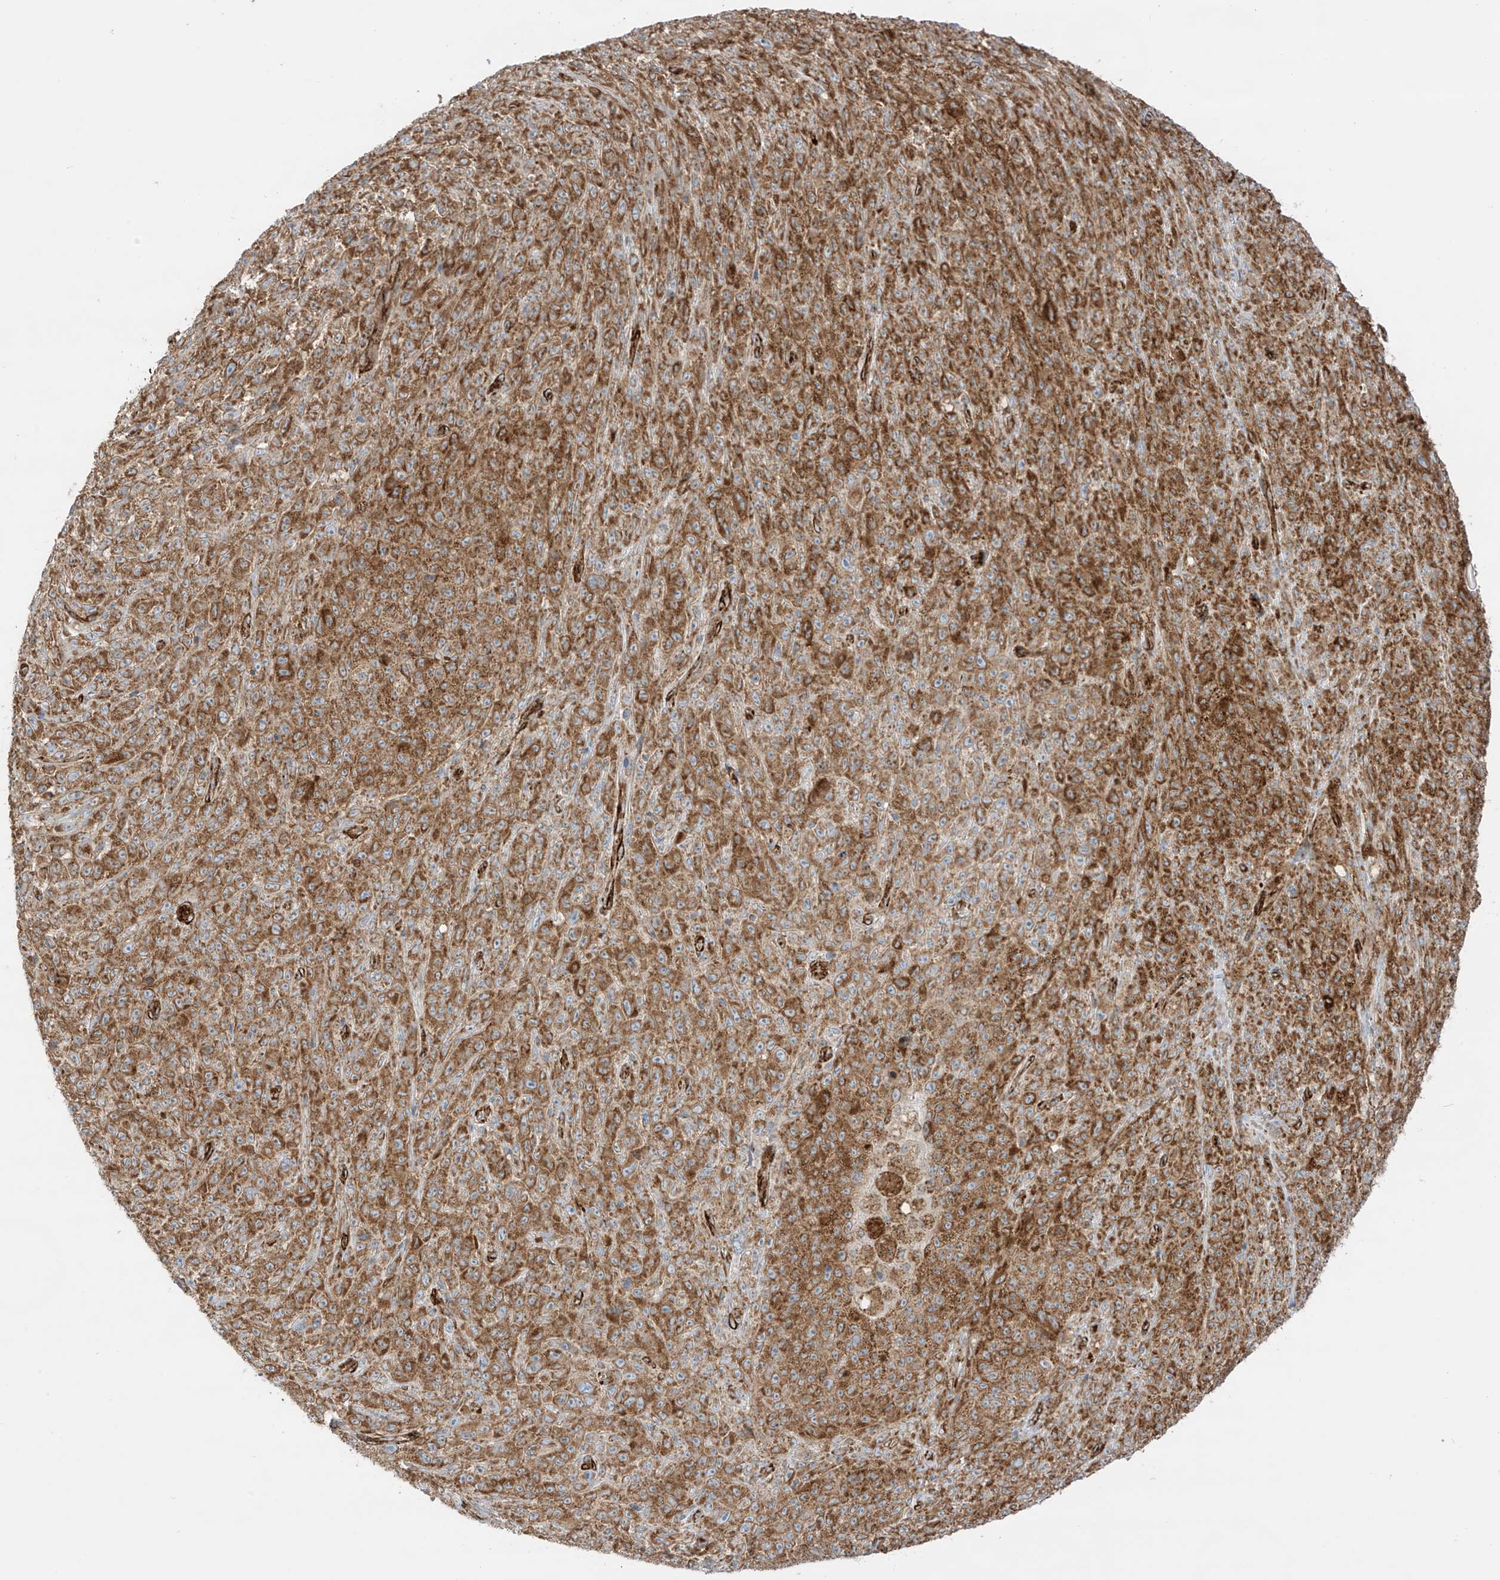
{"staining": {"intensity": "moderate", "quantity": ">75%", "location": "cytoplasmic/membranous"}, "tissue": "melanoma", "cell_type": "Tumor cells", "image_type": "cancer", "snomed": [{"axis": "morphology", "description": "Malignant melanoma, NOS"}, {"axis": "topography", "description": "Skin"}], "caption": "DAB immunohistochemical staining of melanoma displays moderate cytoplasmic/membranous protein positivity in about >75% of tumor cells.", "gene": "ABCB7", "patient": {"sex": "female", "age": 82}}